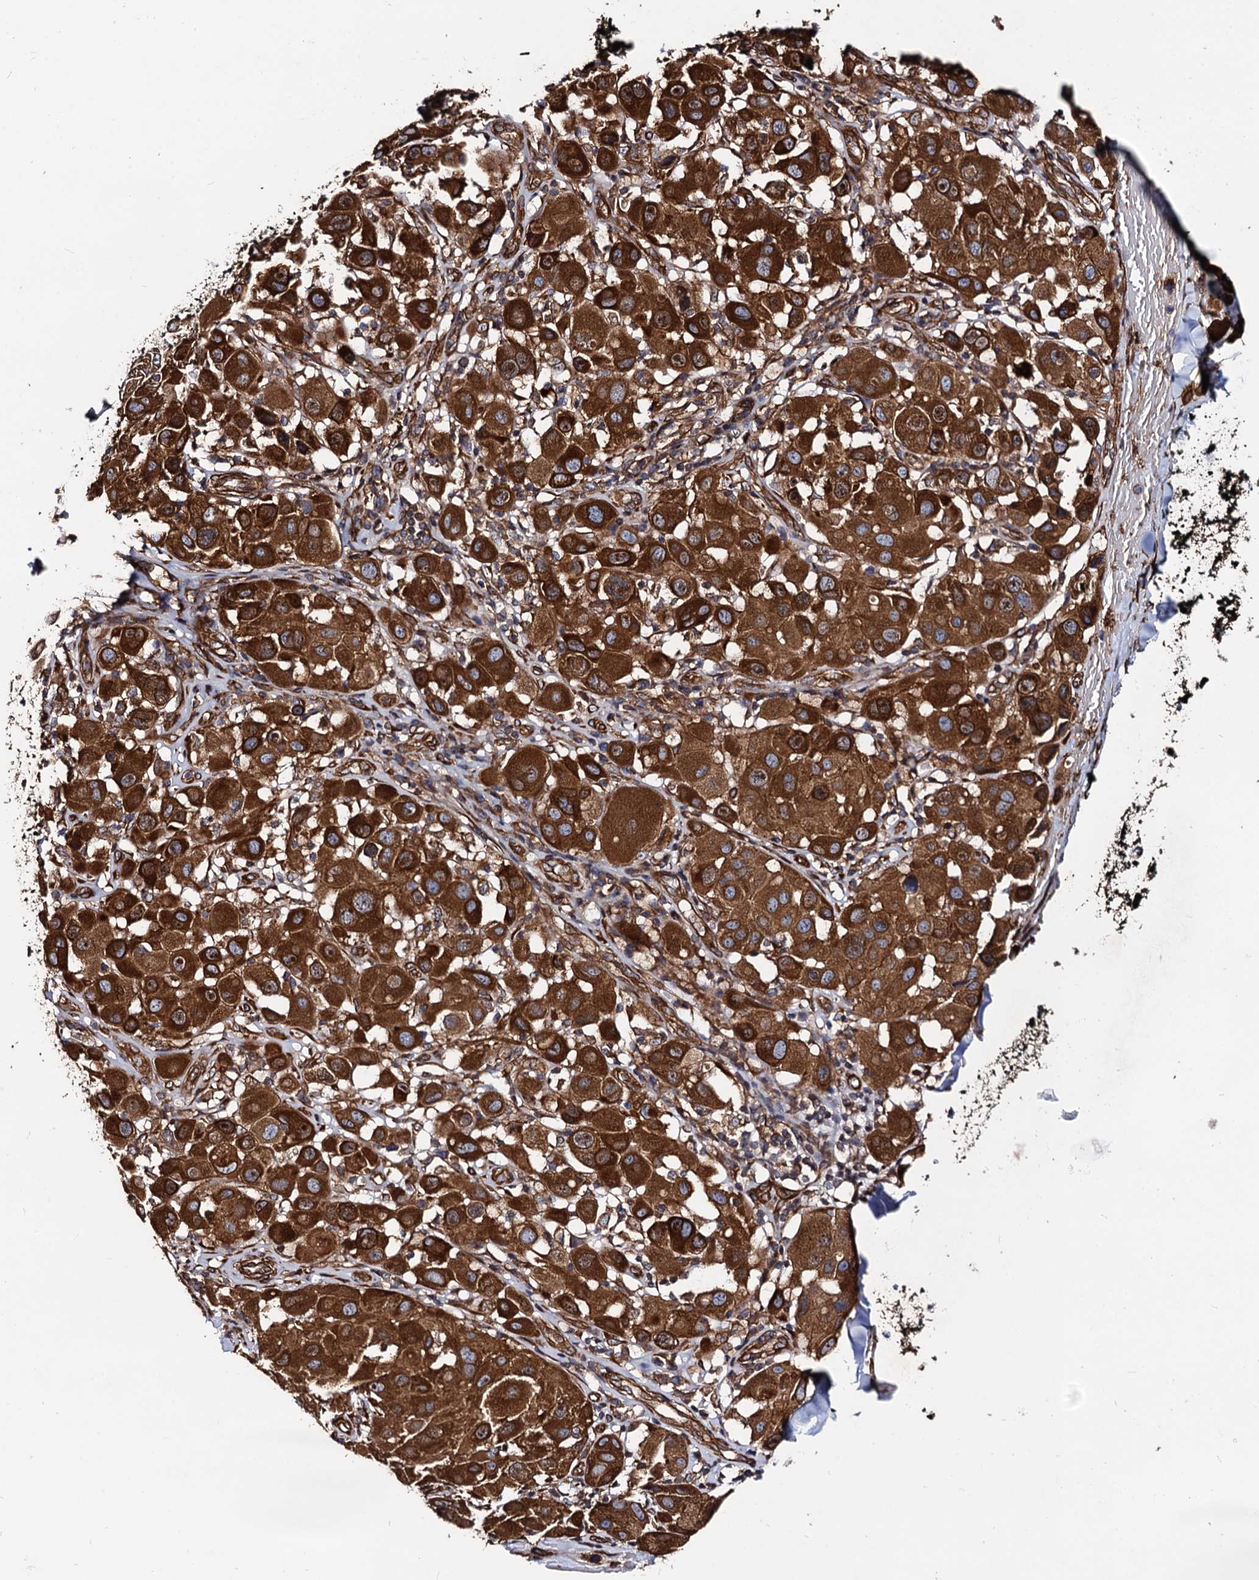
{"staining": {"intensity": "strong", "quantity": ">75%", "location": "cytoplasmic/membranous"}, "tissue": "melanoma", "cell_type": "Tumor cells", "image_type": "cancer", "snomed": [{"axis": "morphology", "description": "Malignant melanoma, Metastatic site"}, {"axis": "topography", "description": "Skin"}], "caption": "This histopathology image shows immunohistochemistry staining of human malignant melanoma (metastatic site), with high strong cytoplasmic/membranous staining in approximately >75% of tumor cells.", "gene": "CIP2A", "patient": {"sex": "male", "age": 41}}